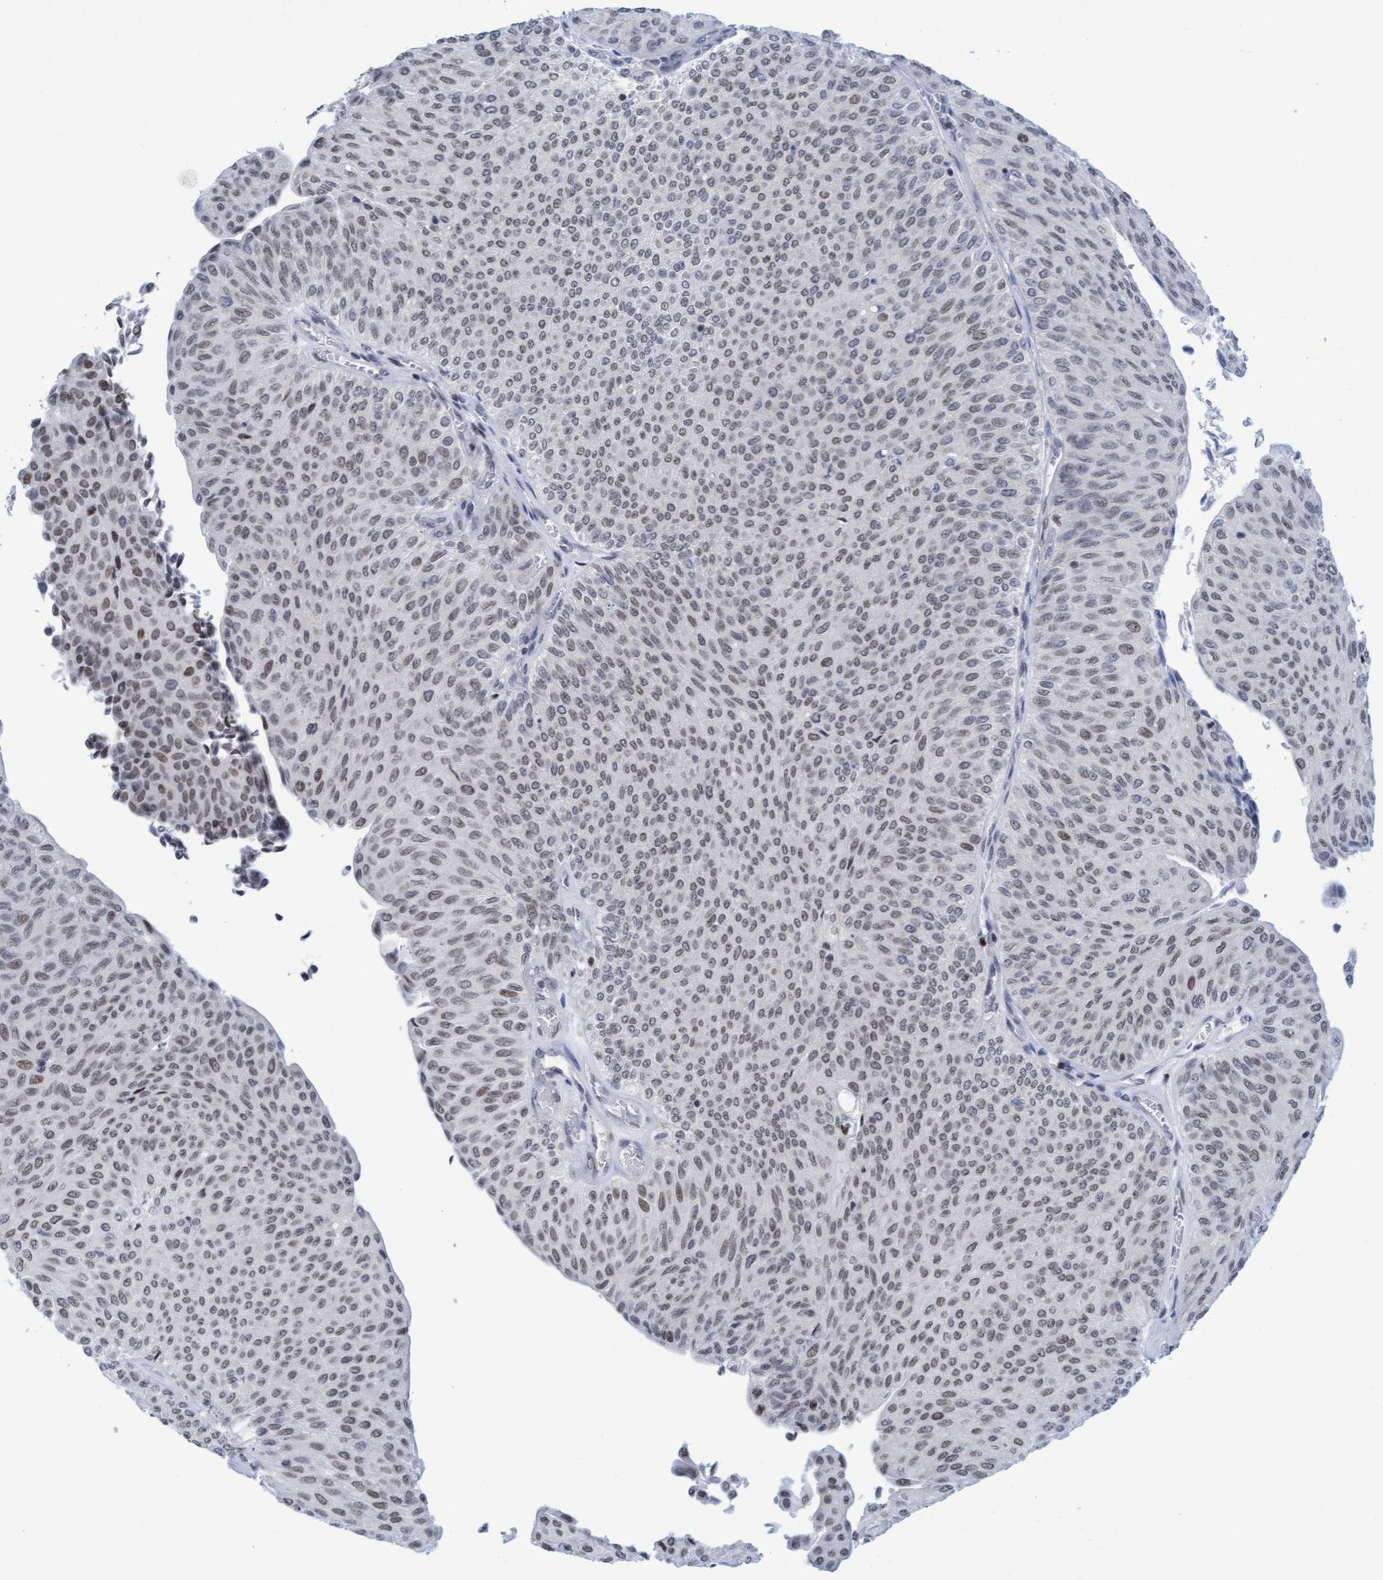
{"staining": {"intensity": "weak", "quantity": "25%-75%", "location": "nuclear"}, "tissue": "urothelial cancer", "cell_type": "Tumor cells", "image_type": "cancer", "snomed": [{"axis": "morphology", "description": "Urothelial carcinoma, Low grade"}, {"axis": "topography", "description": "Urinary bladder"}], "caption": "The histopathology image shows staining of low-grade urothelial carcinoma, revealing weak nuclear protein expression (brown color) within tumor cells. (DAB (3,3'-diaminobenzidine) IHC with brightfield microscopy, high magnification).", "gene": "GLRX2", "patient": {"sex": "male", "age": 78}}